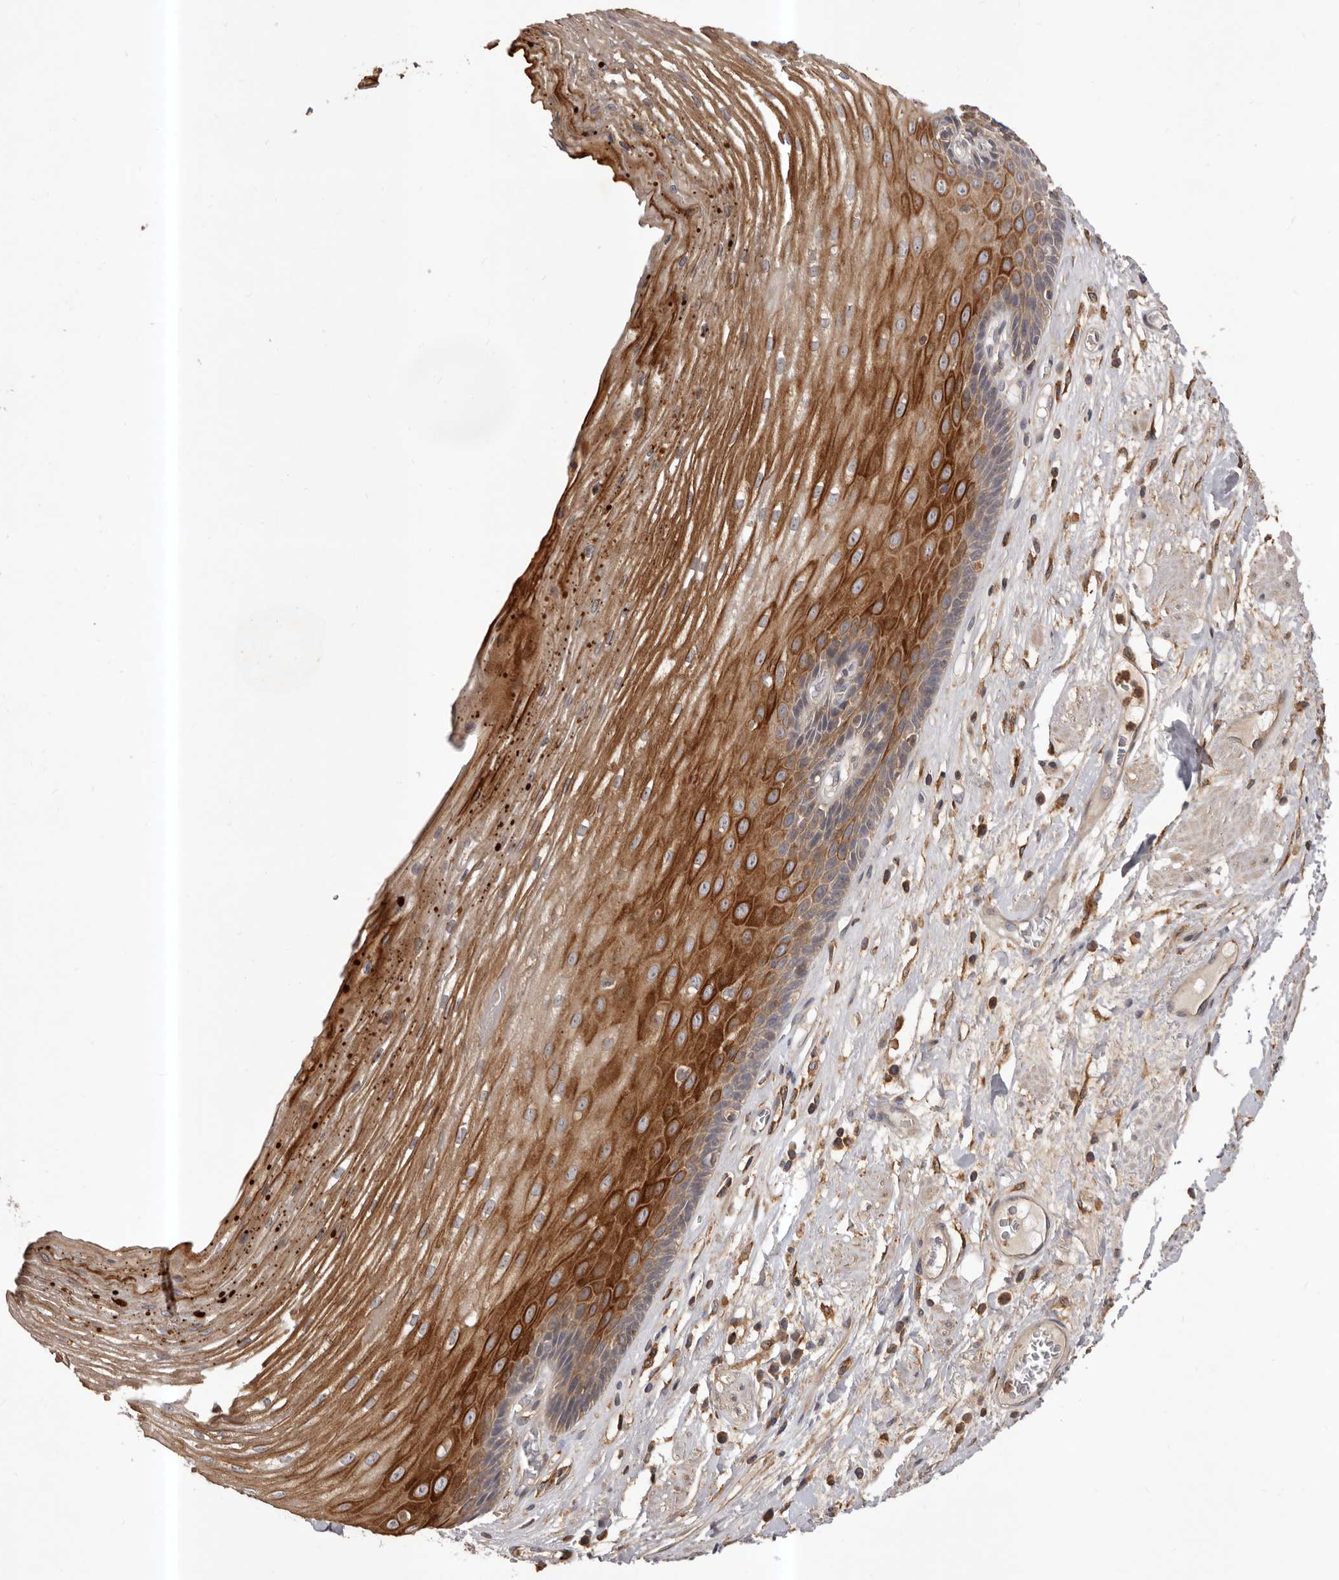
{"staining": {"intensity": "strong", "quantity": "25%-75%", "location": "cytoplasmic/membranous"}, "tissue": "esophagus", "cell_type": "Squamous epithelial cells", "image_type": "normal", "snomed": [{"axis": "morphology", "description": "Normal tissue, NOS"}, {"axis": "topography", "description": "Esophagus"}], "caption": "Normal esophagus was stained to show a protein in brown. There is high levels of strong cytoplasmic/membranous positivity in approximately 25%-75% of squamous epithelial cells.", "gene": "GLIPR2", "patient": {"sex": "male", "age": 62}}